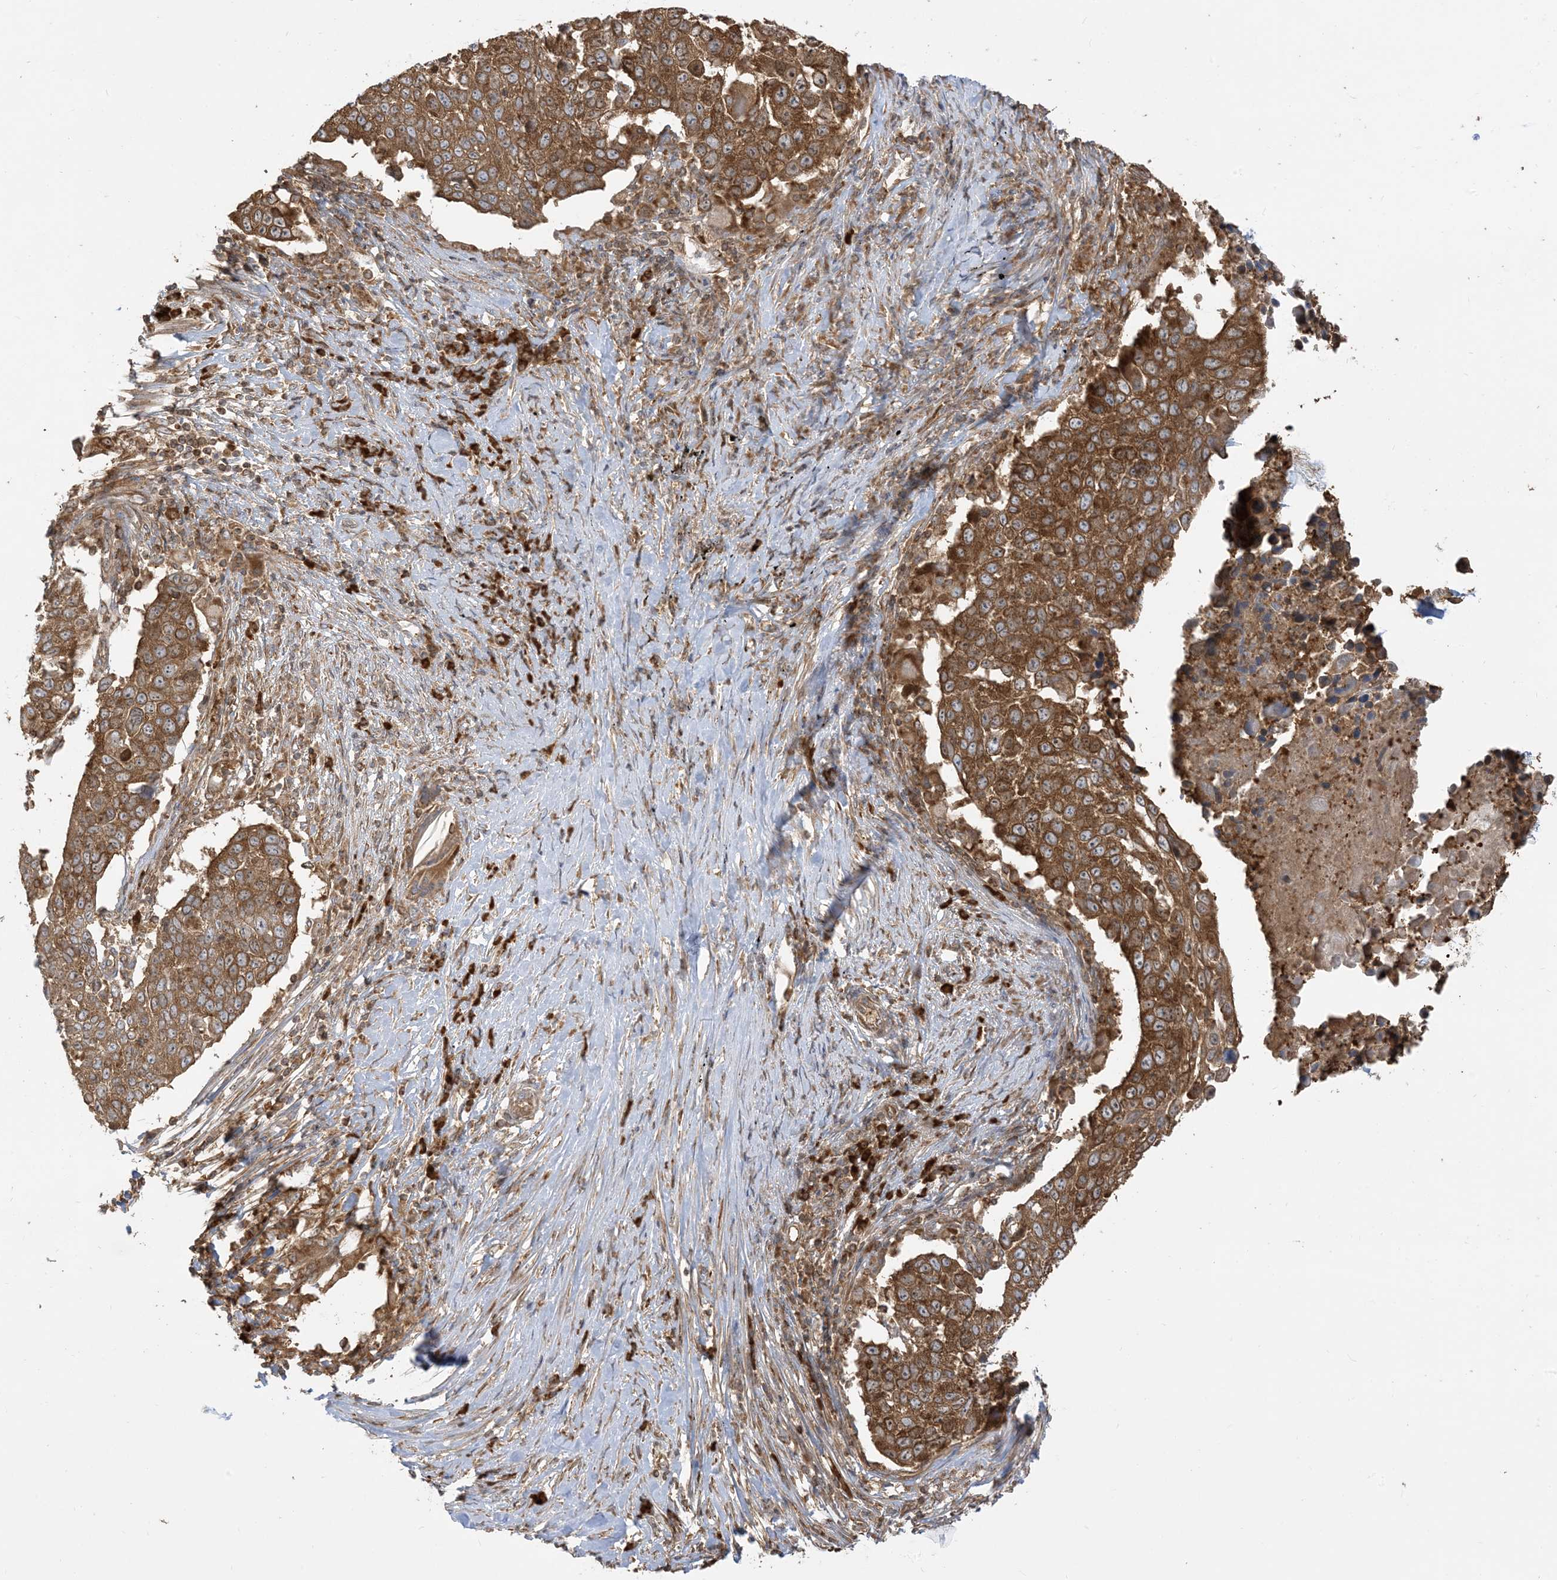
{"staining": {"intensity": "strong", "quantity": ">75%", "location": "cytoplasmic/membranous"}, "tissue": "lung cancer", "cell_type": "Tumor cells", "image_type": "cancer", "snomed": [{"axis": "morphology", "description": "Squamous cell carcinoma, NOS"}, {"axis": "topography", "description": "Lung"}], "caption": "DAB (3,3'-diaminobenzidine) immunohistochemical staining of squamous cell carcinoma (lung) reveals strong cytoplasmic/membranous protein positivity in about >75% of tumor cells.", "gene": "SRP72", "patient": {"sex": "male", "age": 66}}